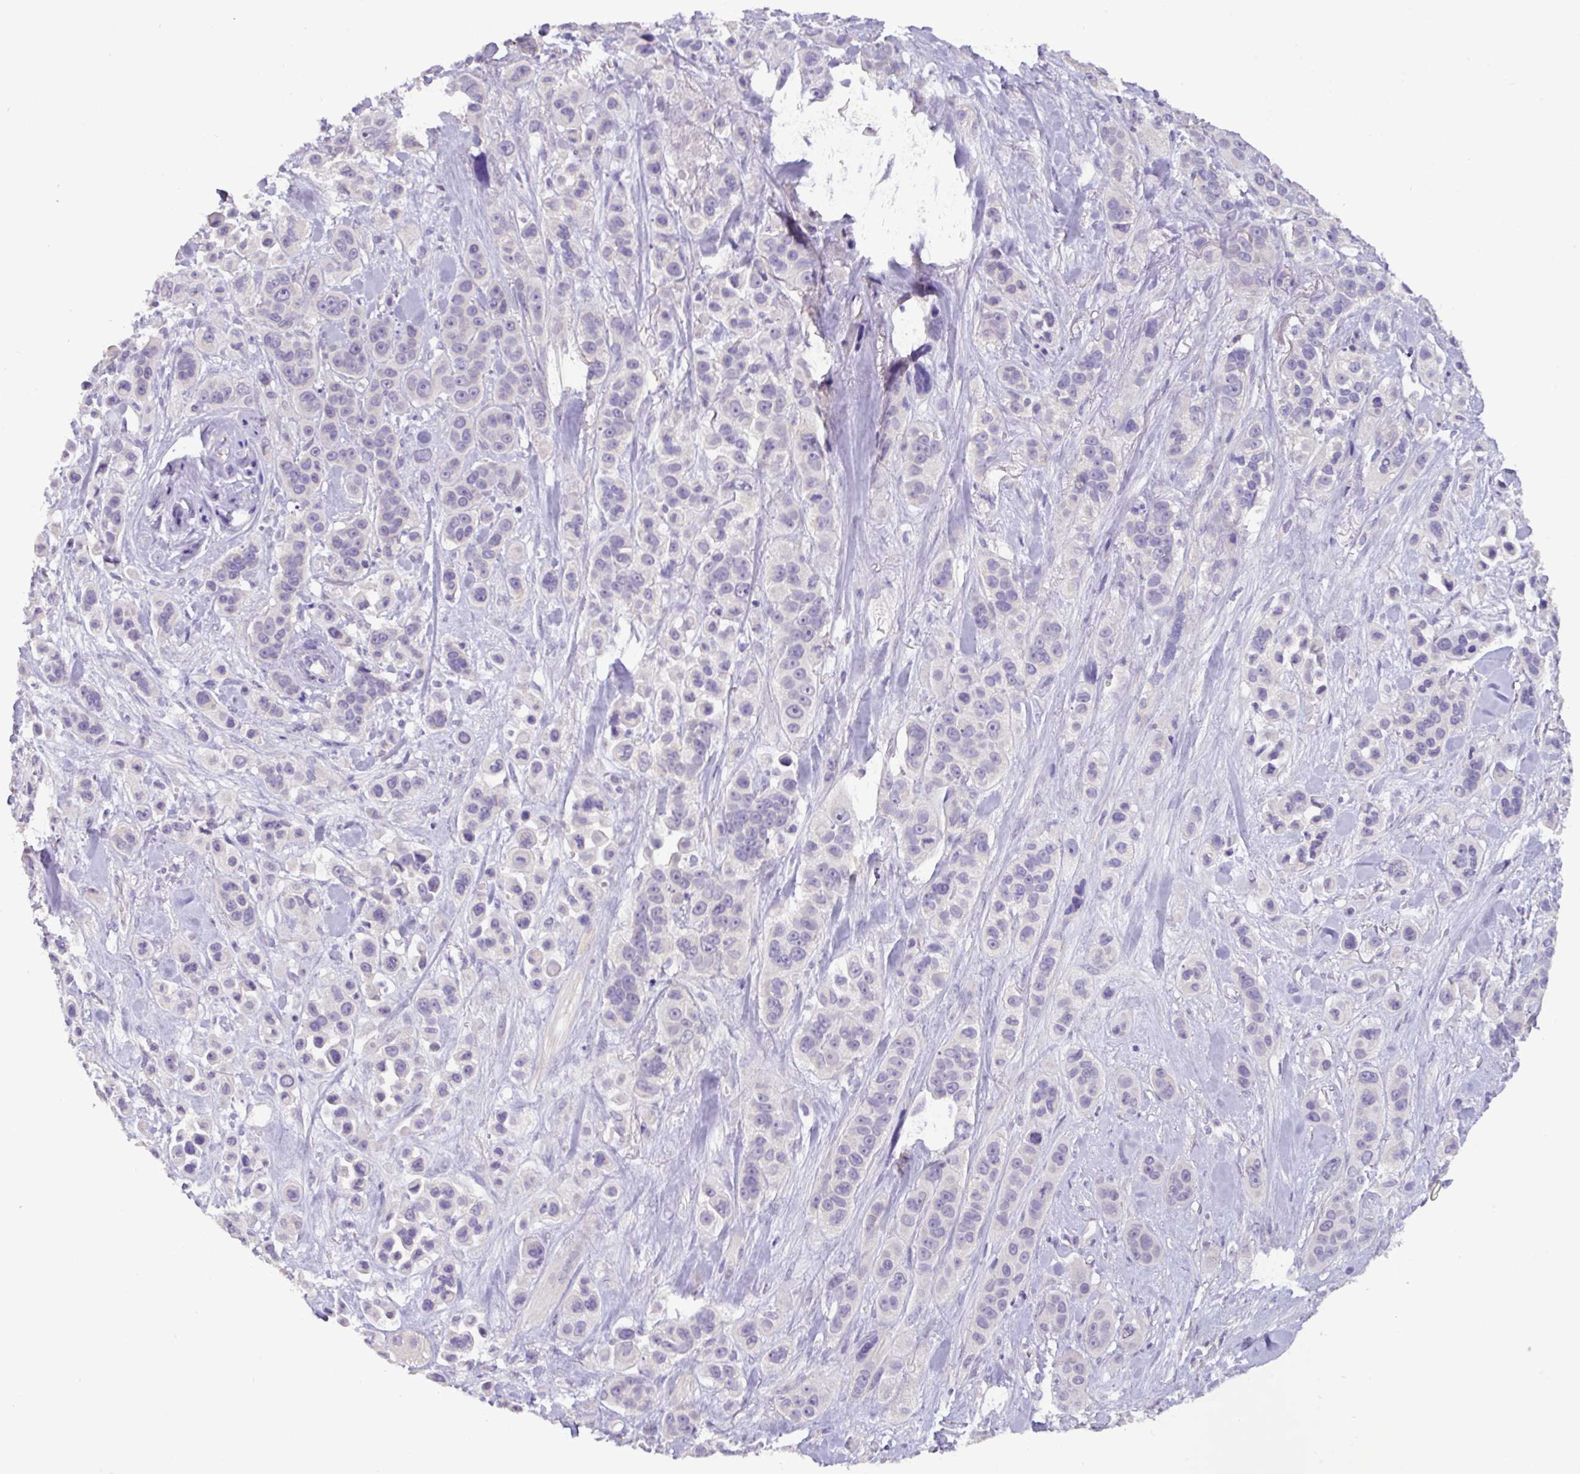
{"staining": {"intensity": "negative", "quantity": "none", "location": "none"}, "tissue": "skin cancer", "cell_type": "Tumor cells", "image_type": "cancer", "snomed": [{"axis": "morphology", "description": "Squamous cell carcinoma, NOS"}, {"axis": "topography", "description": "Skin"}], "caption": "An immunohistochemistry histopathology image of skin squamous cell carcinoma is shown. There is no staining in tumor cells of skin squamous cell carcinoma. (Brightfield microscopy of DAB immunohistochemistry at high magnification).", "gene": "PAX8", "patient": {"sex": "male", "age": 67}}